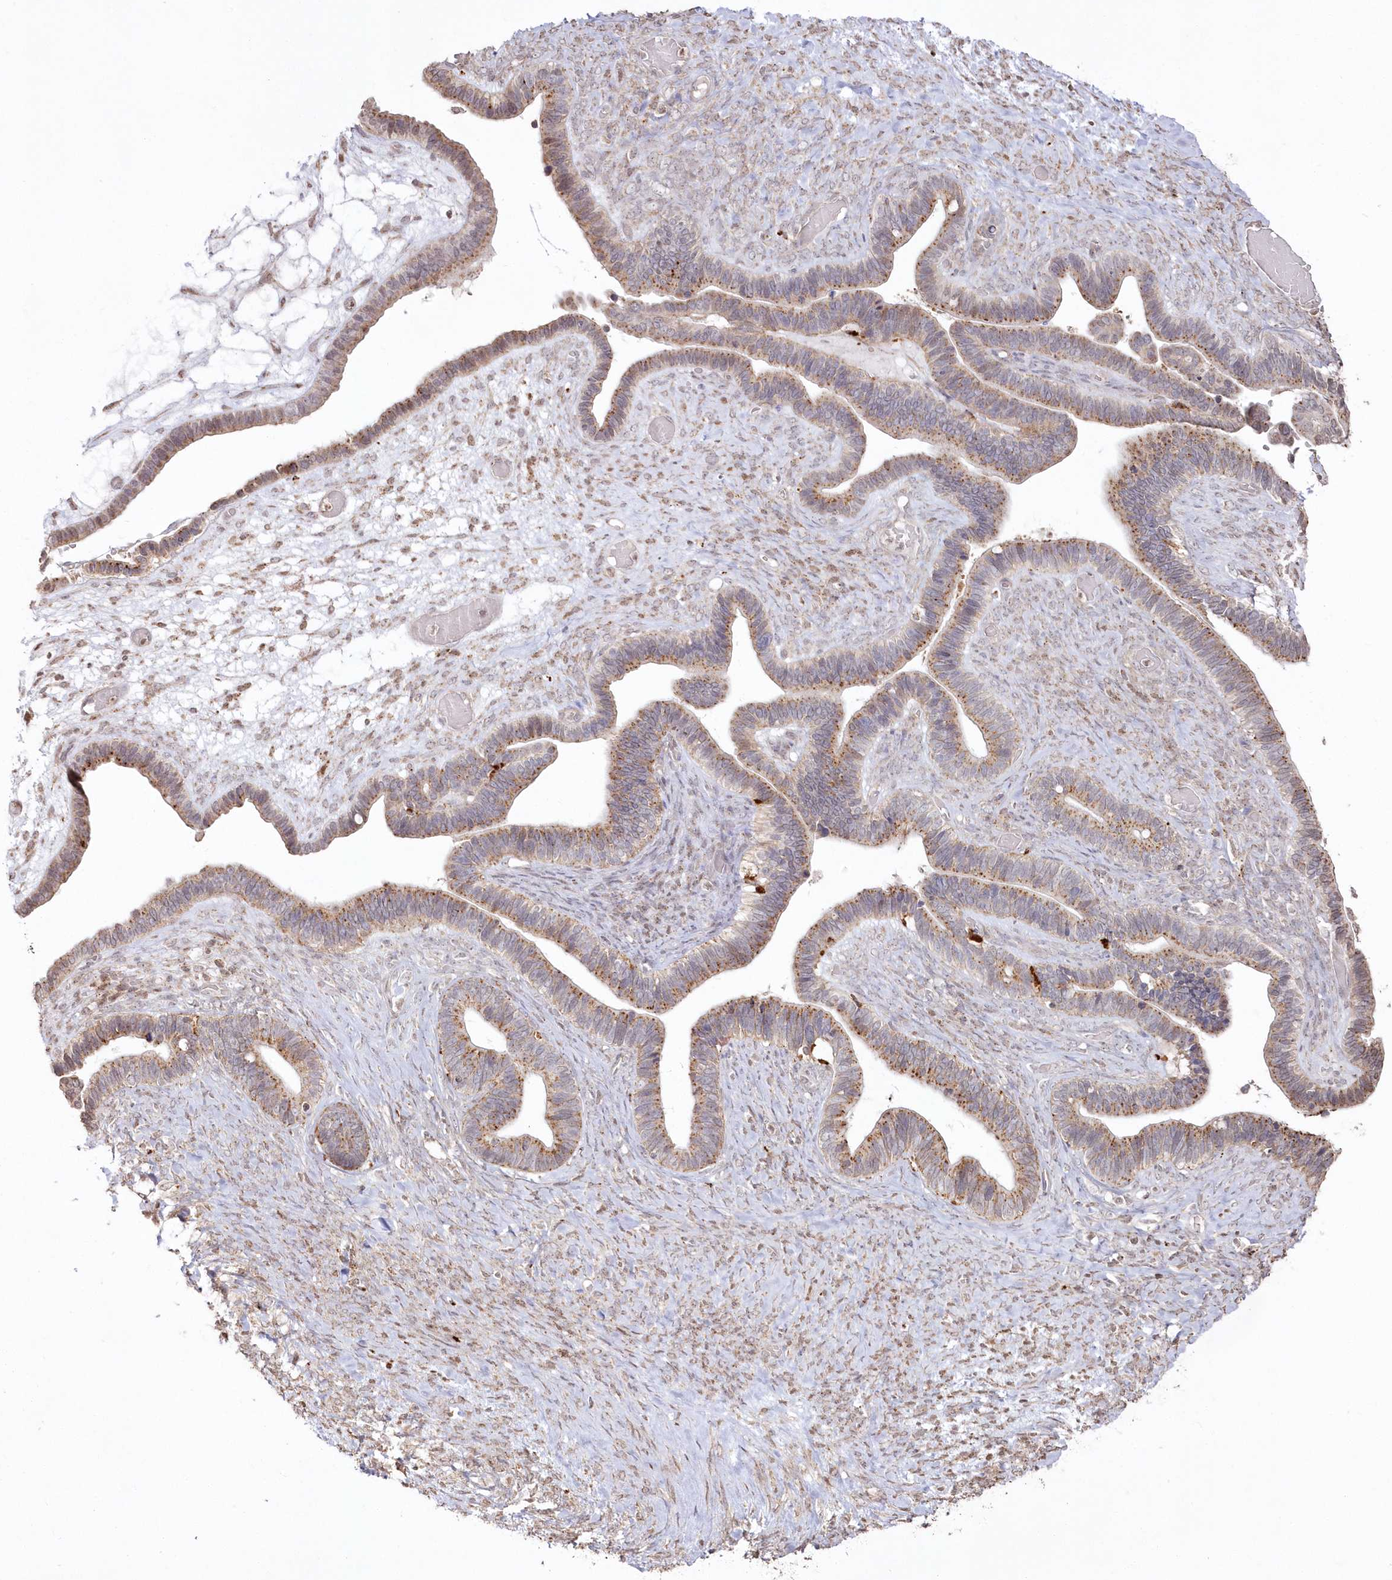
{"staining": {"intensity": "moderate", "quantity": ">75%", "location": "cytoplasmic/membranous"}, "tissue": "ovarian cancer", "cell_type": "Tumor cells", "image_type": "cancer", "snomed": [{"axis": "morphology", "description": "Cystadenocarcinoma, serous, NOS"}, {"axis": "topography", "description": "Ovary"}], "caption": "Human ovarian cancer (serous cystadenocarcinoma) stained for a protein (brown) reveals moderate cytoplasmic/membranous positive expression in about >75% of tumor cells.", "gene": "ARSB", "patient": {"sex": "female", "age": 56}}